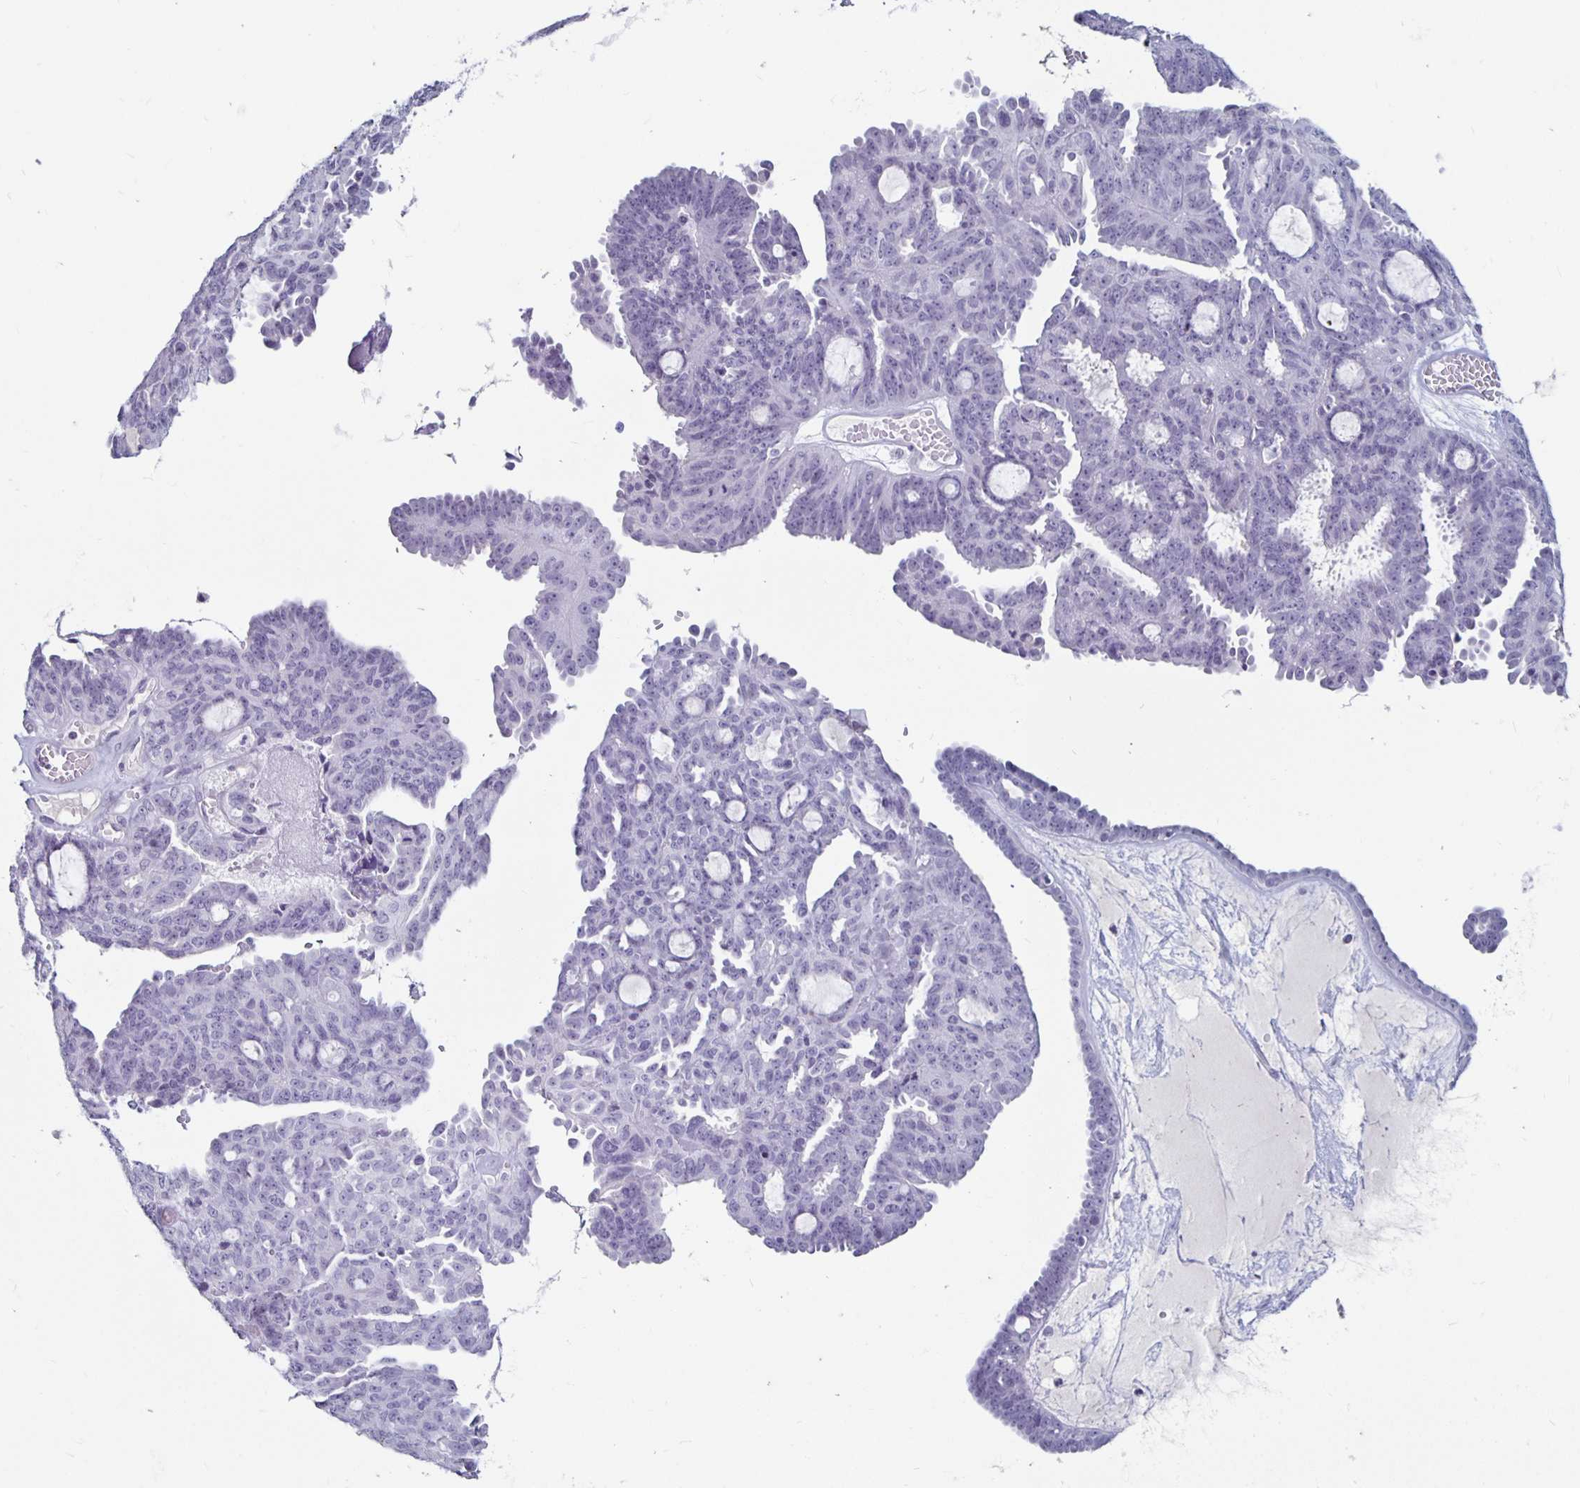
{"staining": {"intensity": "negative", "quantity": "none", "location": "none"}, "tissue": "ovarian cancer", "cell_type": "Tumor cells", "image_type": "cancer", "snomed": [{"axis": "morphology", "description": "Cystadenocarcinoma, serous, NOS"}, {"axis": "topography", "description": "Ovary"}], "caption": "A high-resolution histopathology image shows immunohistochemistry (IHC) staining of serous cystadenocarcinoma (ovarian), which demonstrates no significant expression in tumor cells.", "gene": "KCNQ2", "patient": {"sex": "female", "age": 71}}